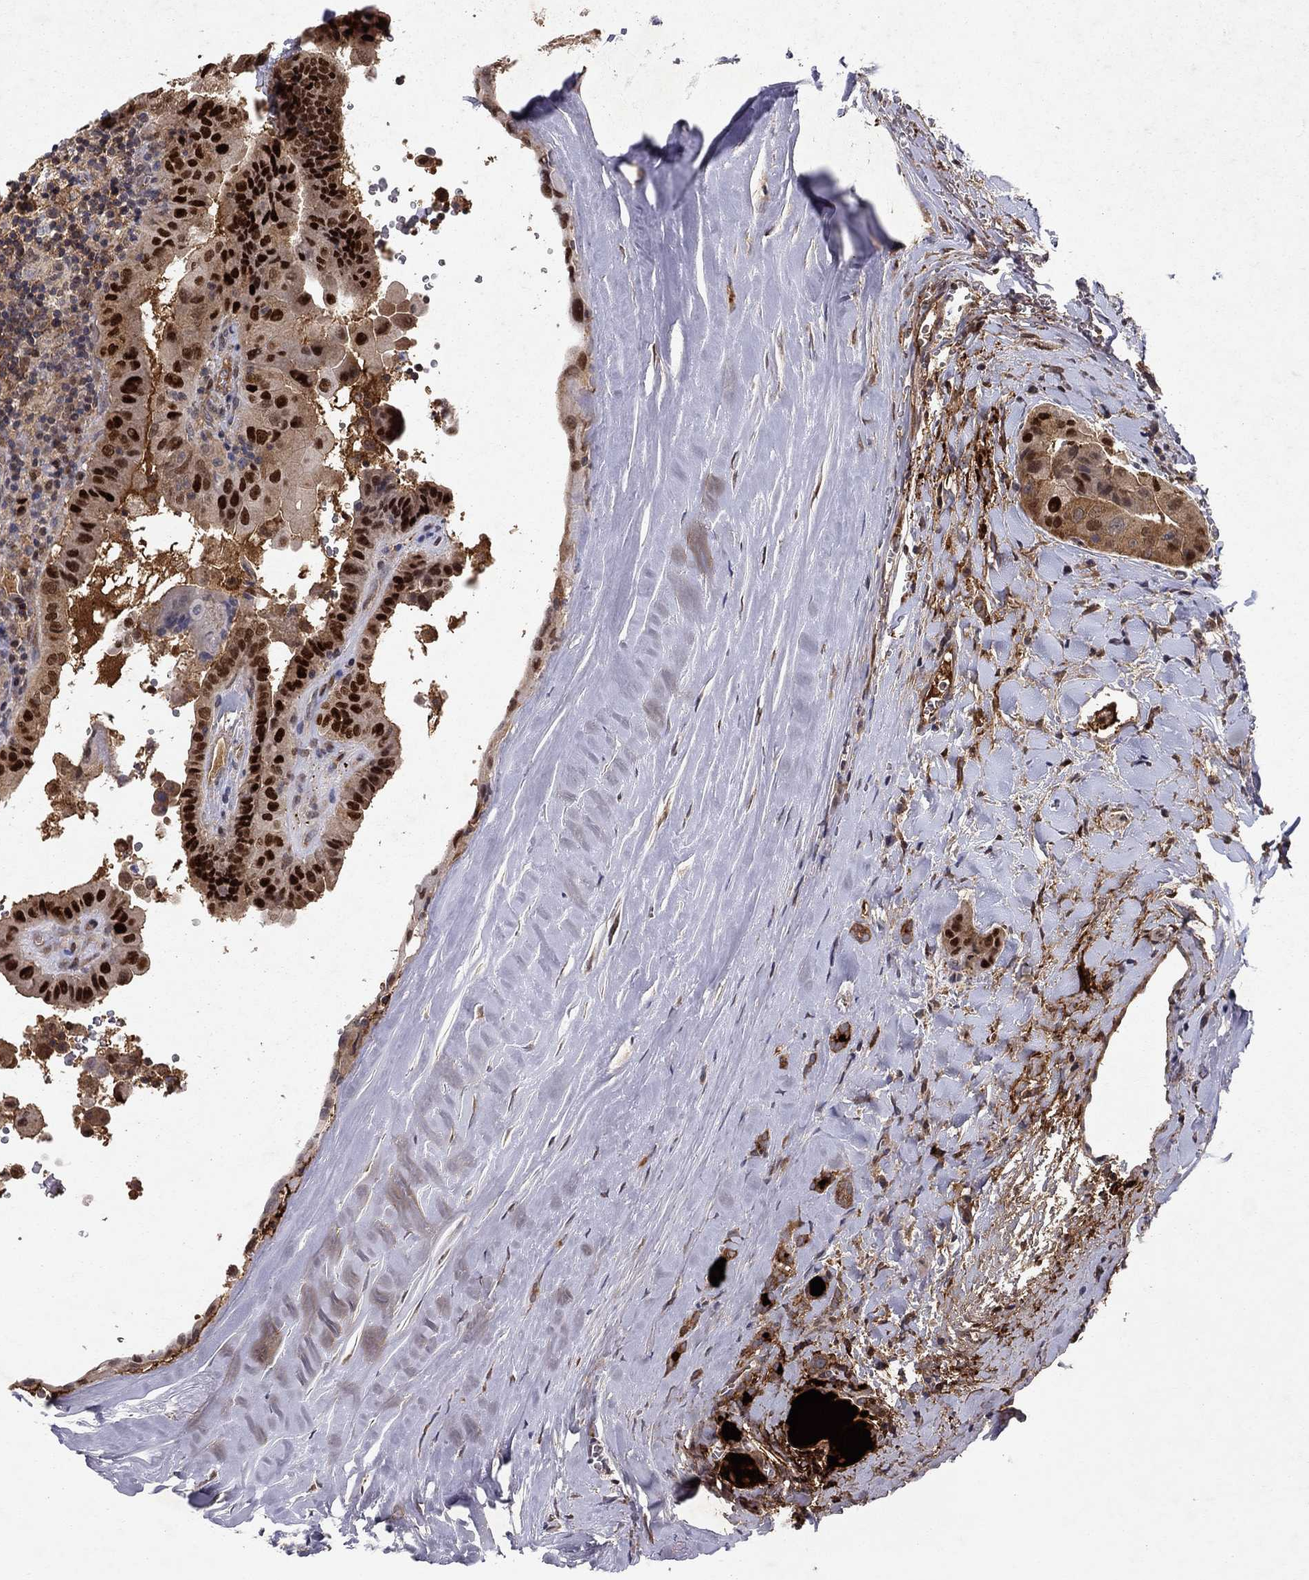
{"staining": {"intensity": "strong", "quantity": ">75%", "location": "nuclear"}, "tissue": "thyroid cancer", "cell_type": "Tumor cells", "image_type": "cancer", "snomed": [{"axis": "morphology", "description": "Papillary adenocarcinoma, NOS"}, {"axis": "topography", "description": "Thyroid gland"}], "caption": "A brown stain labels strong nuclear staining of a protein in human papillary adenocarcinoma (thyroid) tumor cells.", "gene": "CRTC1", "patient": {"sex": "female", "age": 37}}